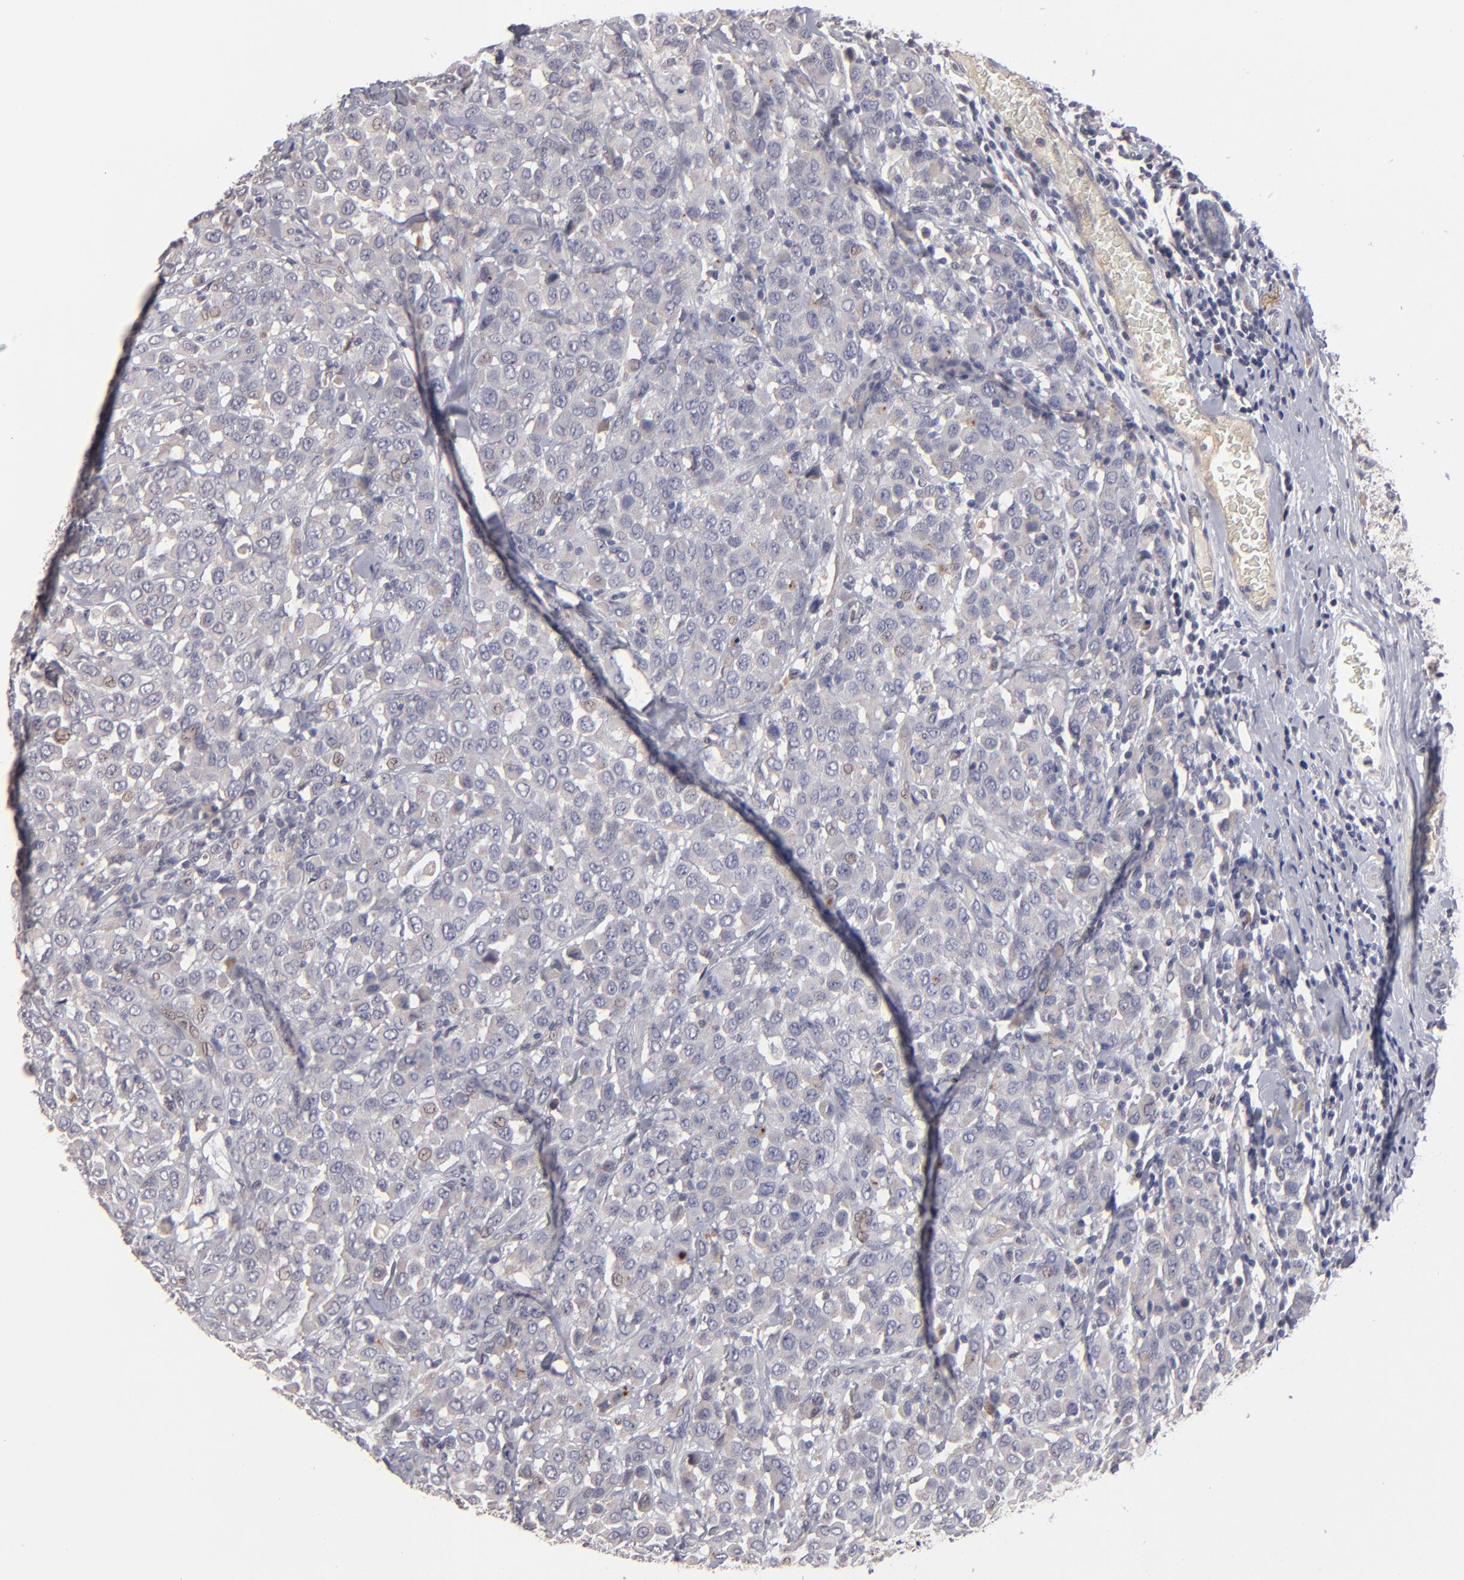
{"staining": {"intensity": "negative", "quantity": "none", "location": "none"}, "tissue": "breast cancer", "cell_type": "Tumor cells", "image_type": "cancer", "snomed": [{"axis": "morphology", "description": "Duct carcinoma"}, {"axis": "topography", "description": "Breast"}], "caption": "The immunohistochemistry histopathology image has no significant expression in tumor cells of breast cancer tissue.", "gene": "GPM6B", "patient": {"sex": "female", "age": 61}}